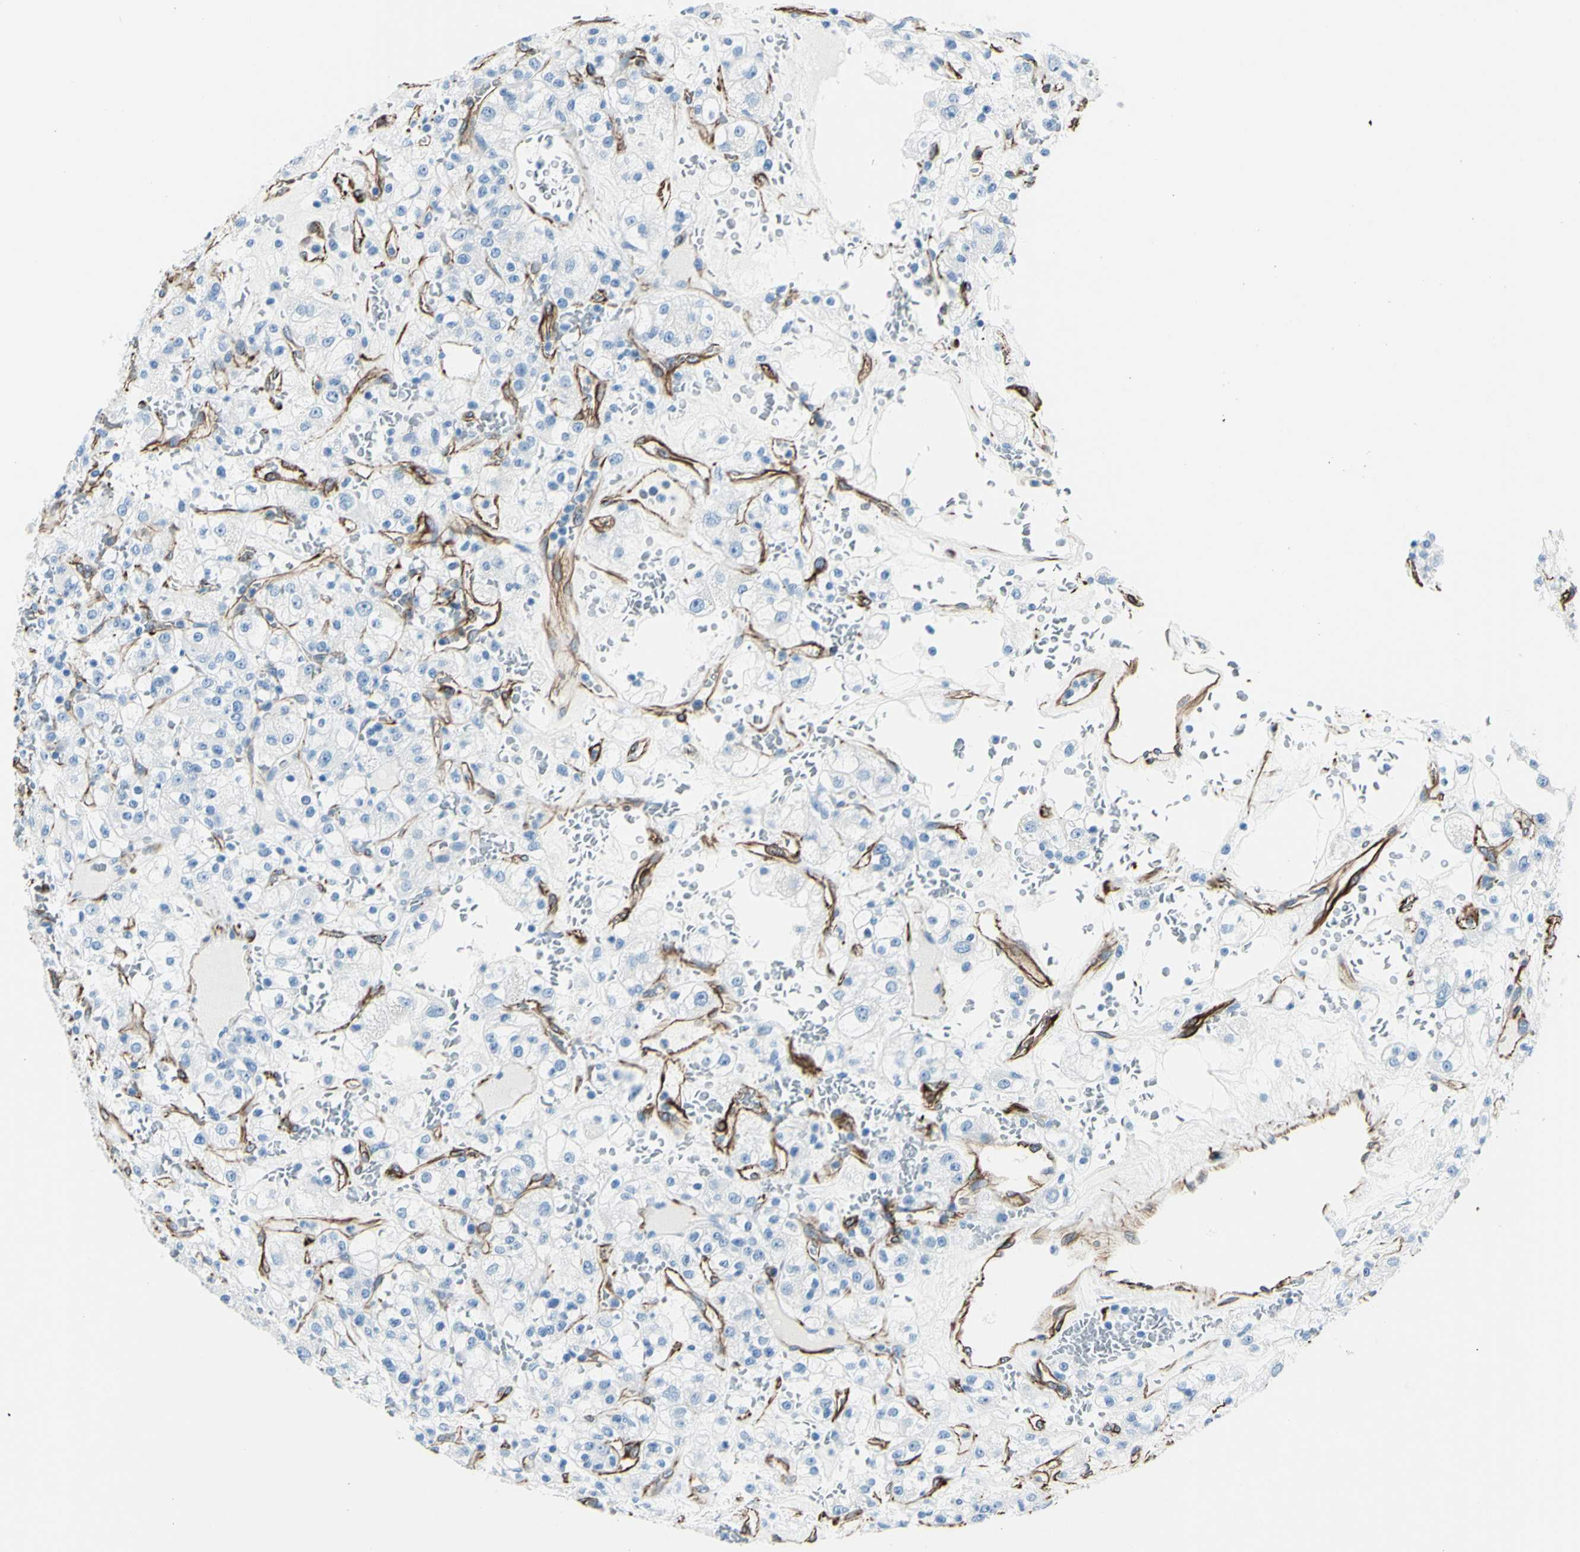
{"staining": {"intensity": "negative", "quantity": "none", "location": "none"}, "tissue": "renal cancer", "cell_type": "Tumor cells", "image_type": "cancer", "snomed": [{"axis": "morphology", "description": "Normal tissue, NOS"}, {"axis": "morphology", "description": "Adenocarcinoma, NOS"}, {"axis": "topography", "description": "Kidney"}], "caption": "A high-resolution histopathology image shows IHC staining of renal cancer, which reveals no significant staining in tumor cells. Brightfield microscopy of immunohistochemistry stained with DAB (brown) and hematoxylin (blue), captured at high magnification.", "gene": "PTH2R", "patient": {"sex": "female", "age": 72}}